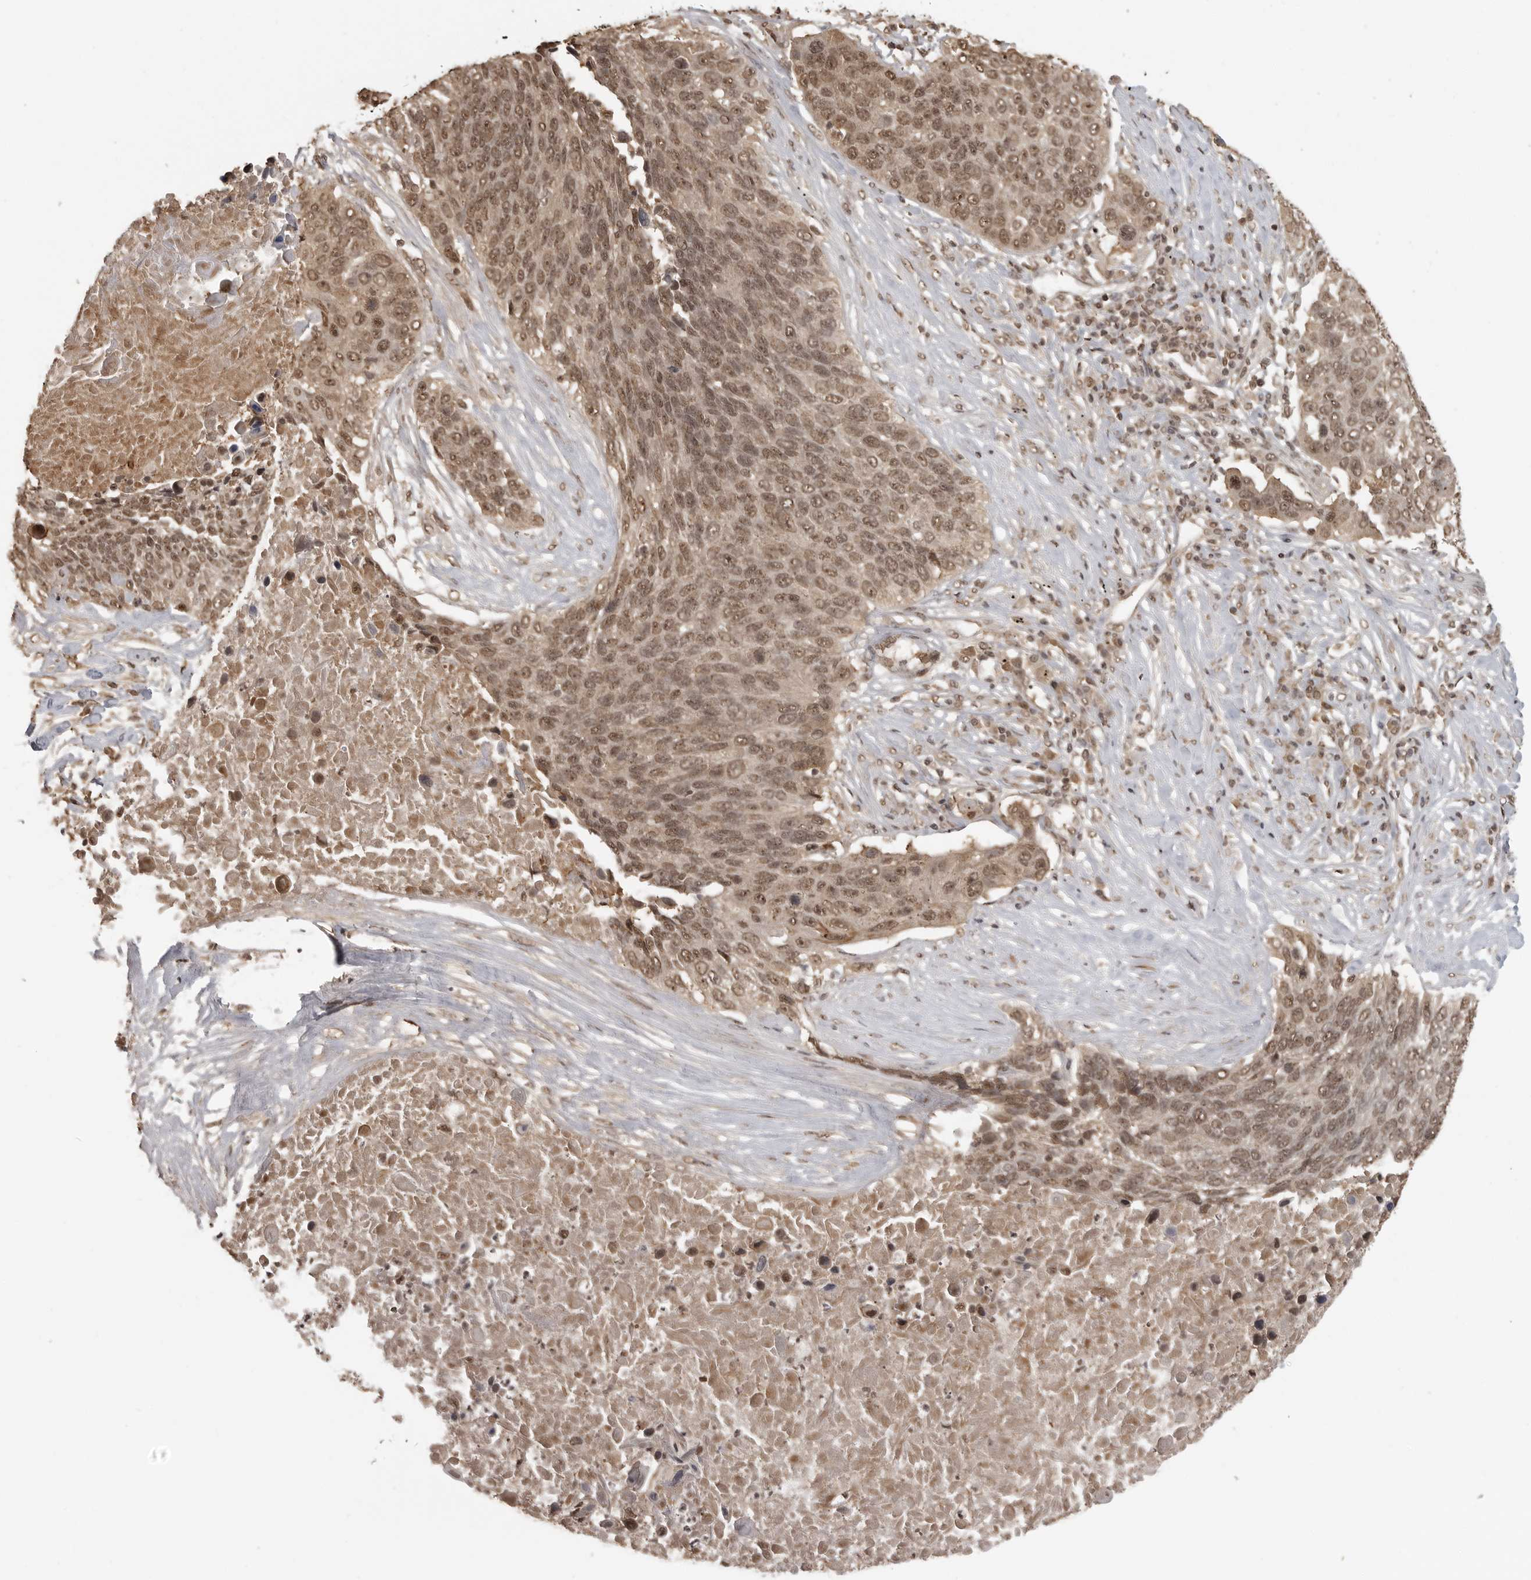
{"staining": {"intensity": "moderate", "quantity": ">75%", "location": "nuclear"}, "tissue": "lung cancer", "cell_type": "Tumor cells", "image_type": "cancer", "snomed": [{"axis": "morphology", "description": "Squamous cell carcinoma, NOS"}, {"axis": "topography", "description": "Lung"}], "caption": "Immunohistochemical staining of human lung cancer (squamous cell carcinoma) shows medium levels of moderate nuclear protein expression in about >75% of tumor cells.", "gene": "CLOCK", "patient": {"sex": "male", "age": 66}}